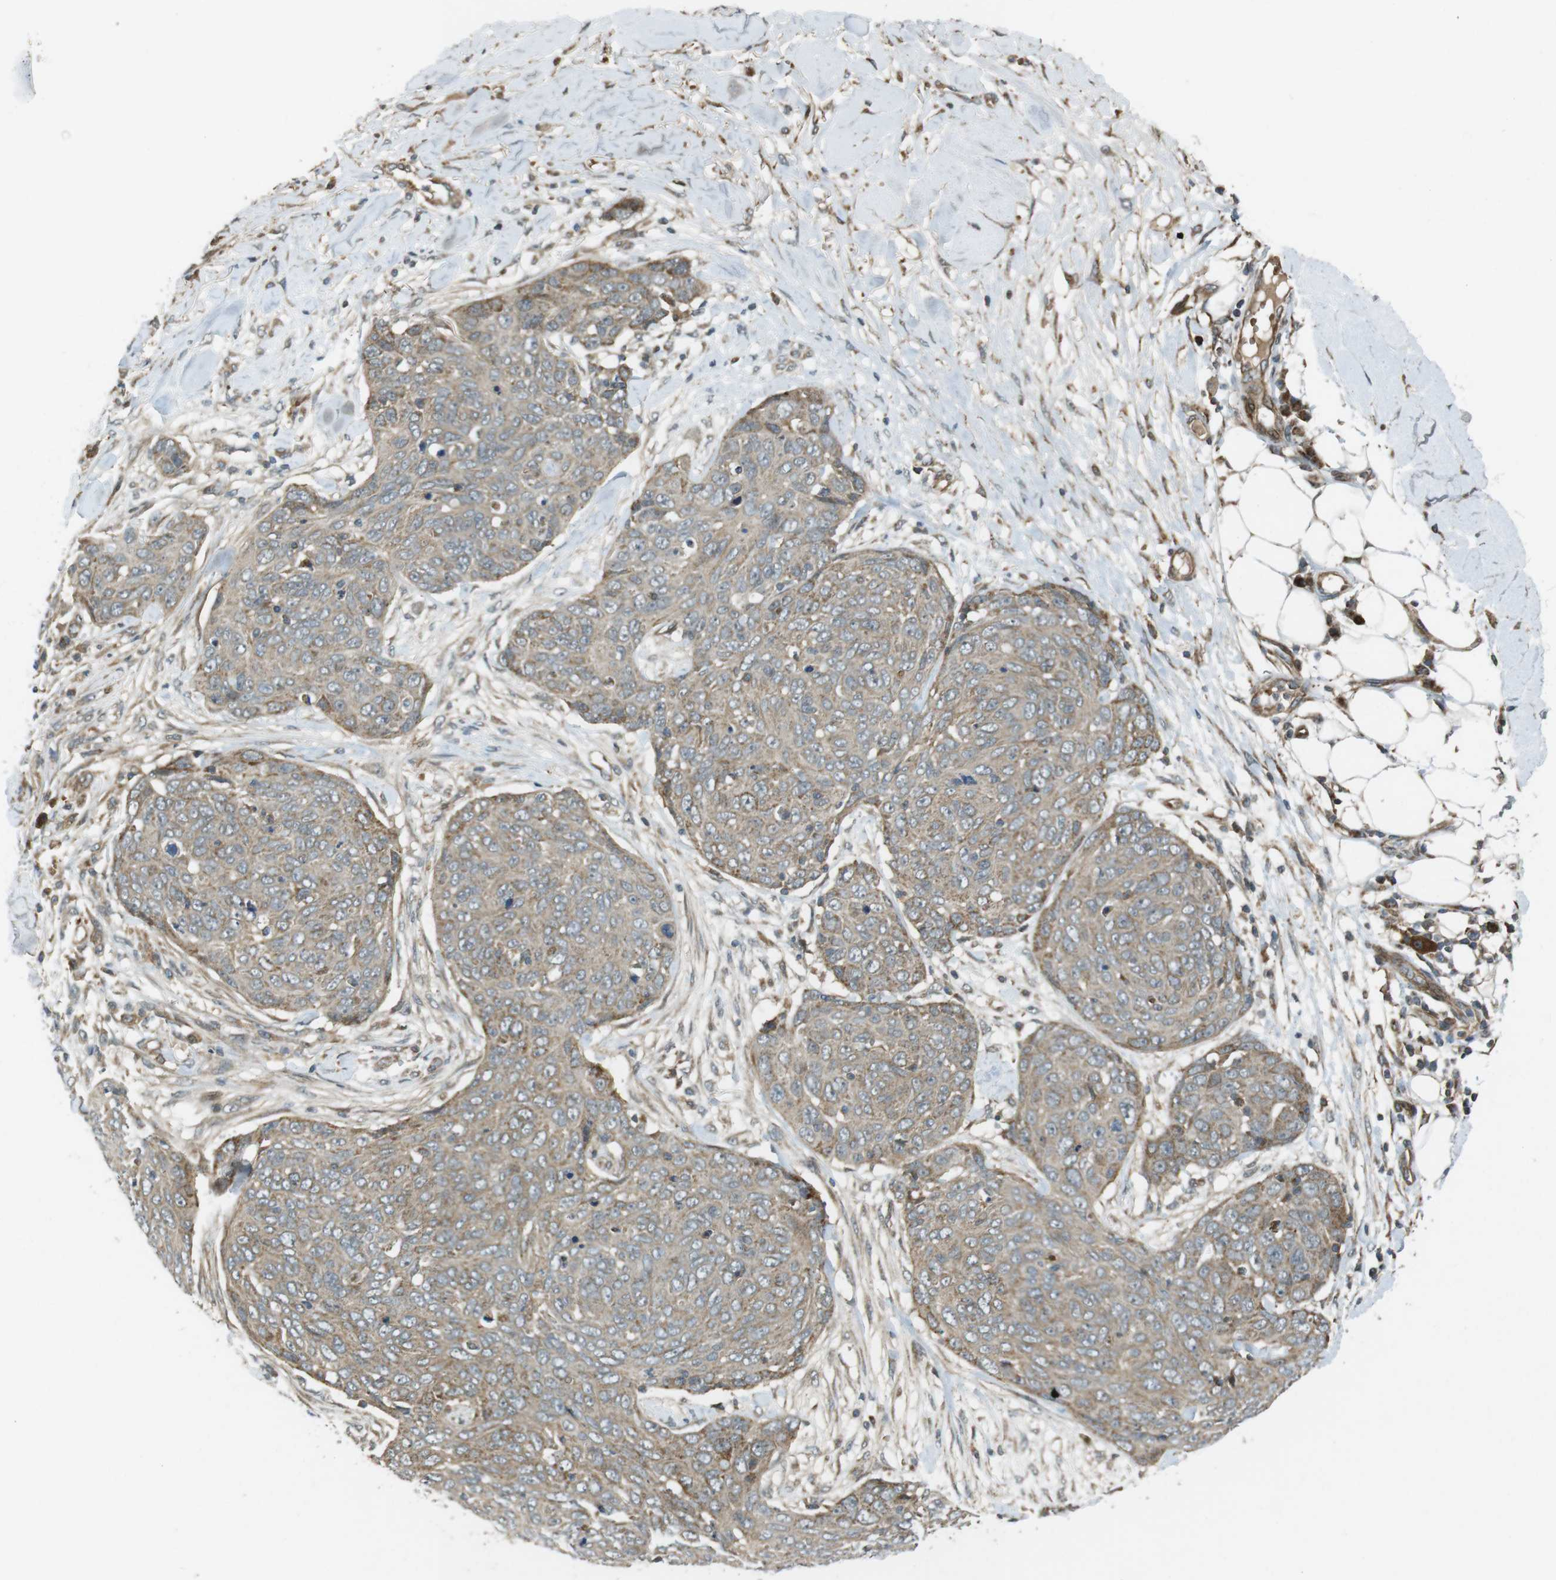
{"staining": {"intensity": "weak", "quantity": ">75%", "location": "cytoplasmic/membranous"}, "tissue": "skin cancer", "cell_type": "Tumor cells", "image_type": "cancer", "snomed": [{"axis": "morphology", "description": "Squamous cell carcinoma in situ, NOS"}, {"axis": "morphology", "description": "Squamous cell carcinoma, NOS"}, {"axis": "topography", "description": "Skin"}], "caption": "Protein expression analysis of human skin squamous cell carcinoma reveals weak cytoplasmic/membranous expression in approximately >75% of tumor cells. The staining is performed using DAB (3,3'-diaminobenzidine) brown chromogen to label protein expression. The nuclei are counter-stained blue using hematoxylin.", "gene": "IFFO2", "patient": {"sex": "male", "age": 93}}